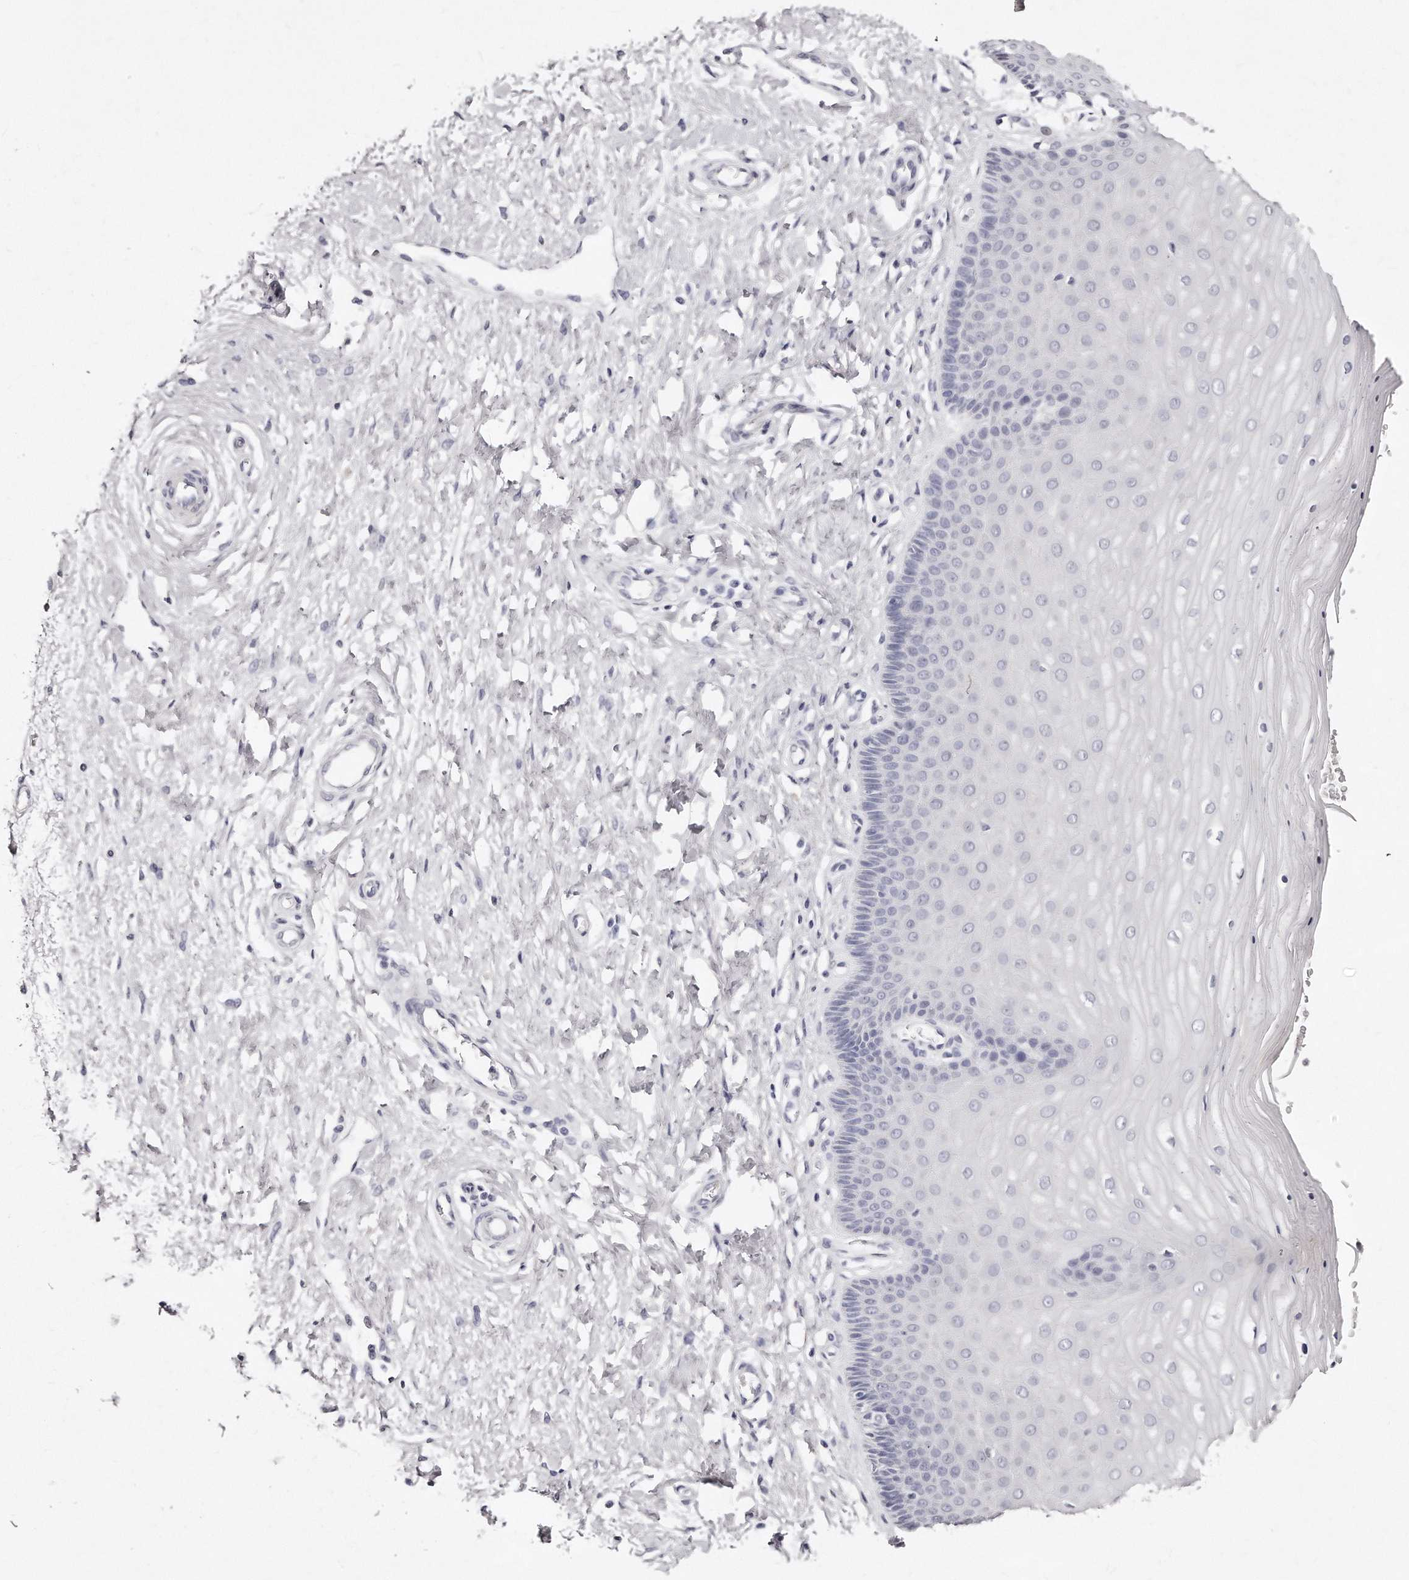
{"staining": {"intensity": "negative", "quantity": "none", "location": "none"}, "tissue": "cervix", "cell_type": "Glandular cells", "image_type": "normal", "snomed": [{"axis": "morphology", "description": "Normal tissue, NOS"}, {"axis": "topography", "description": "Cervix"}], "caption": "High power microscopy histopathology image of an immunohistochemistry image of benign cervix, revealing no significant staining in glandular cells. Nuclei are stained in blue.", "gene": "GDA", "patient": {"sex": "female", "age": 55}}